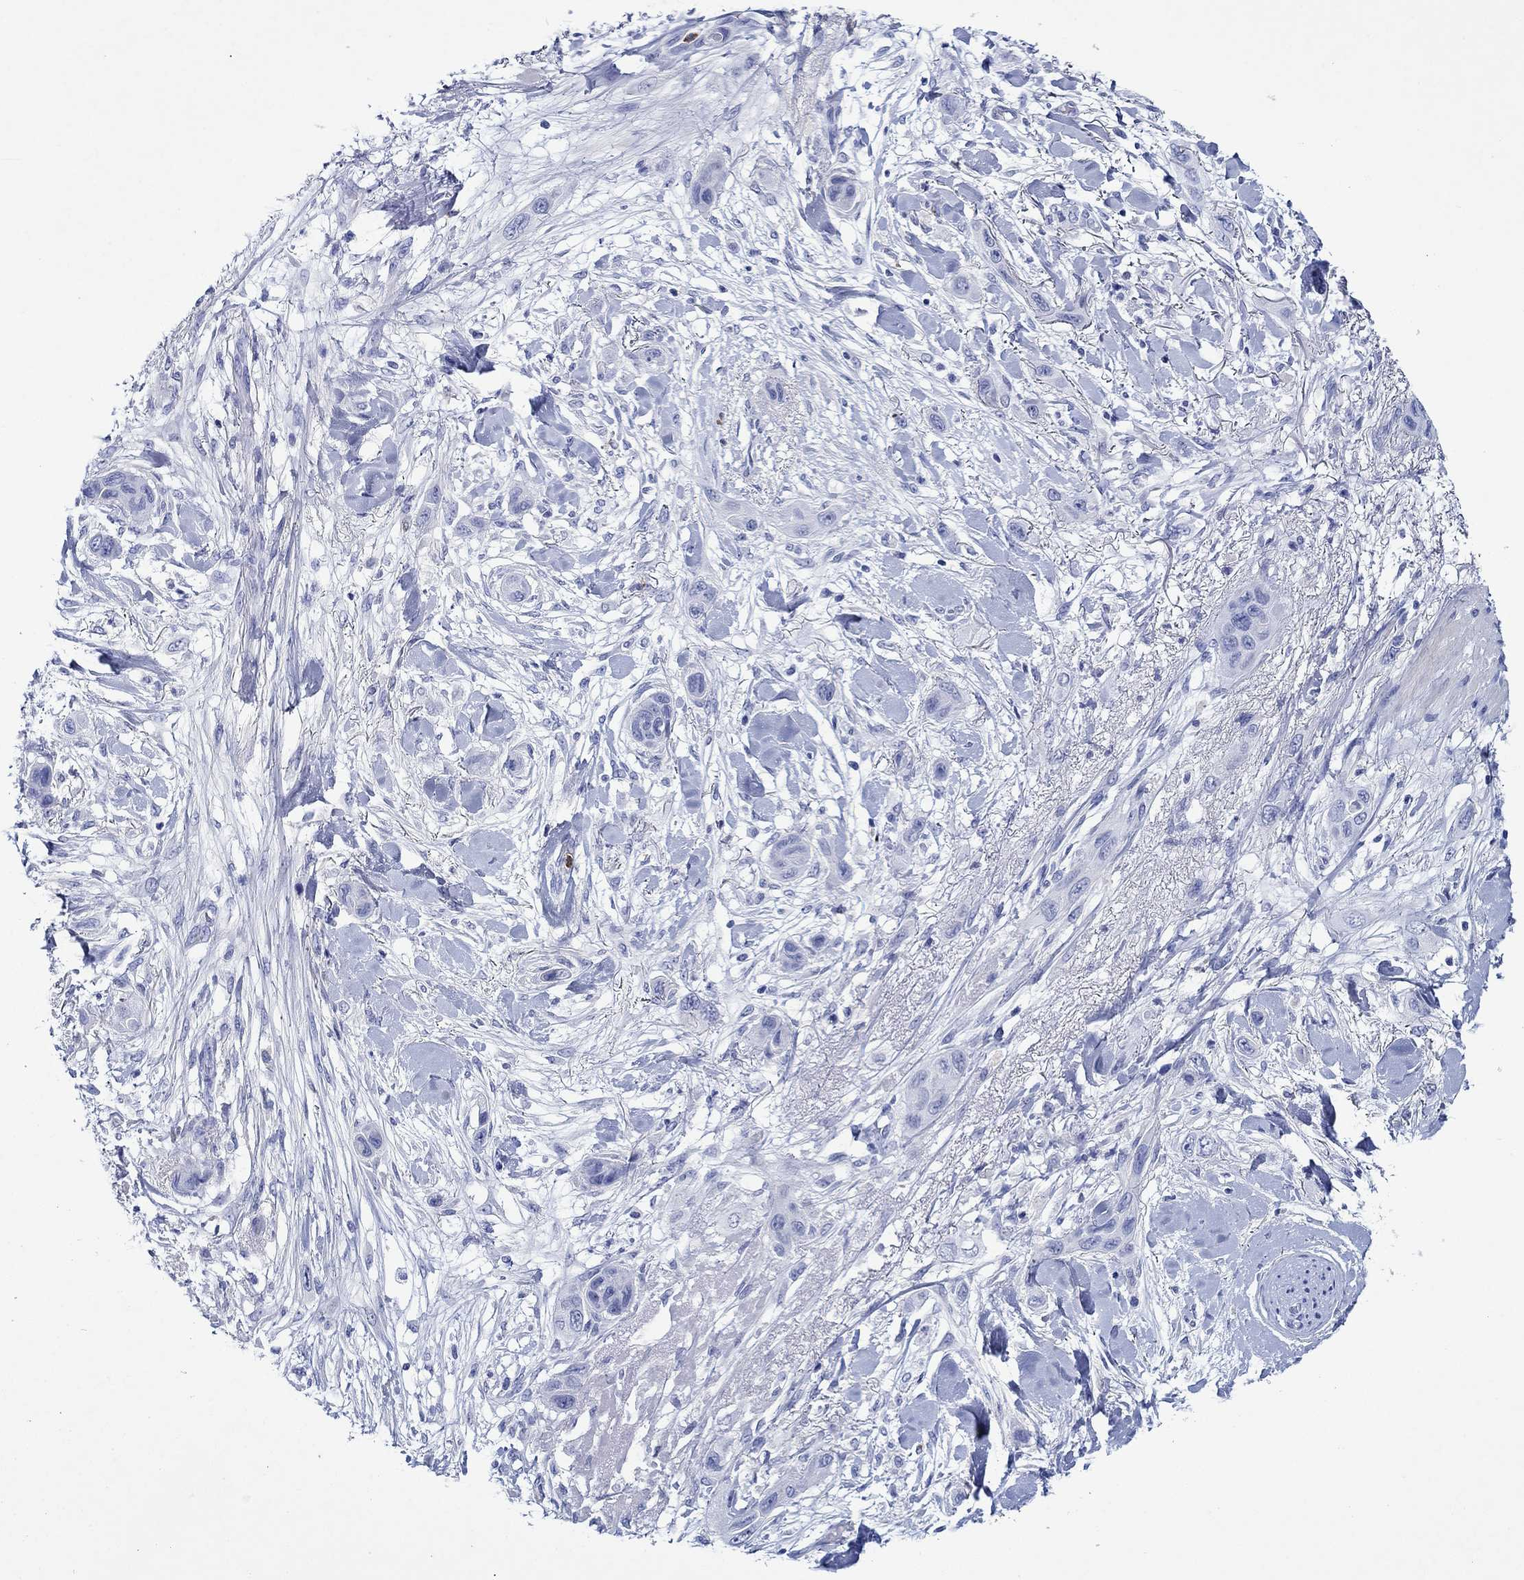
{"staining": {"intensity": "negative", "quantity": "none", "location": "none"}, "tissue": "skin cancer", "cell_type": "Tumor cells", "image_type": "cancer", "snomed": [{"axis": "morphology", "description": "Squamous cell carcinoma, NOS"}, {"axis": "topography", "description": "Skin"}], "caption": "Skin squamous cell carcinoma was stained to show a protein in brown. There is no significant positivity in tumor cells.", "gene": "EPX", "patient": {"sex": "male", "age": 79}}